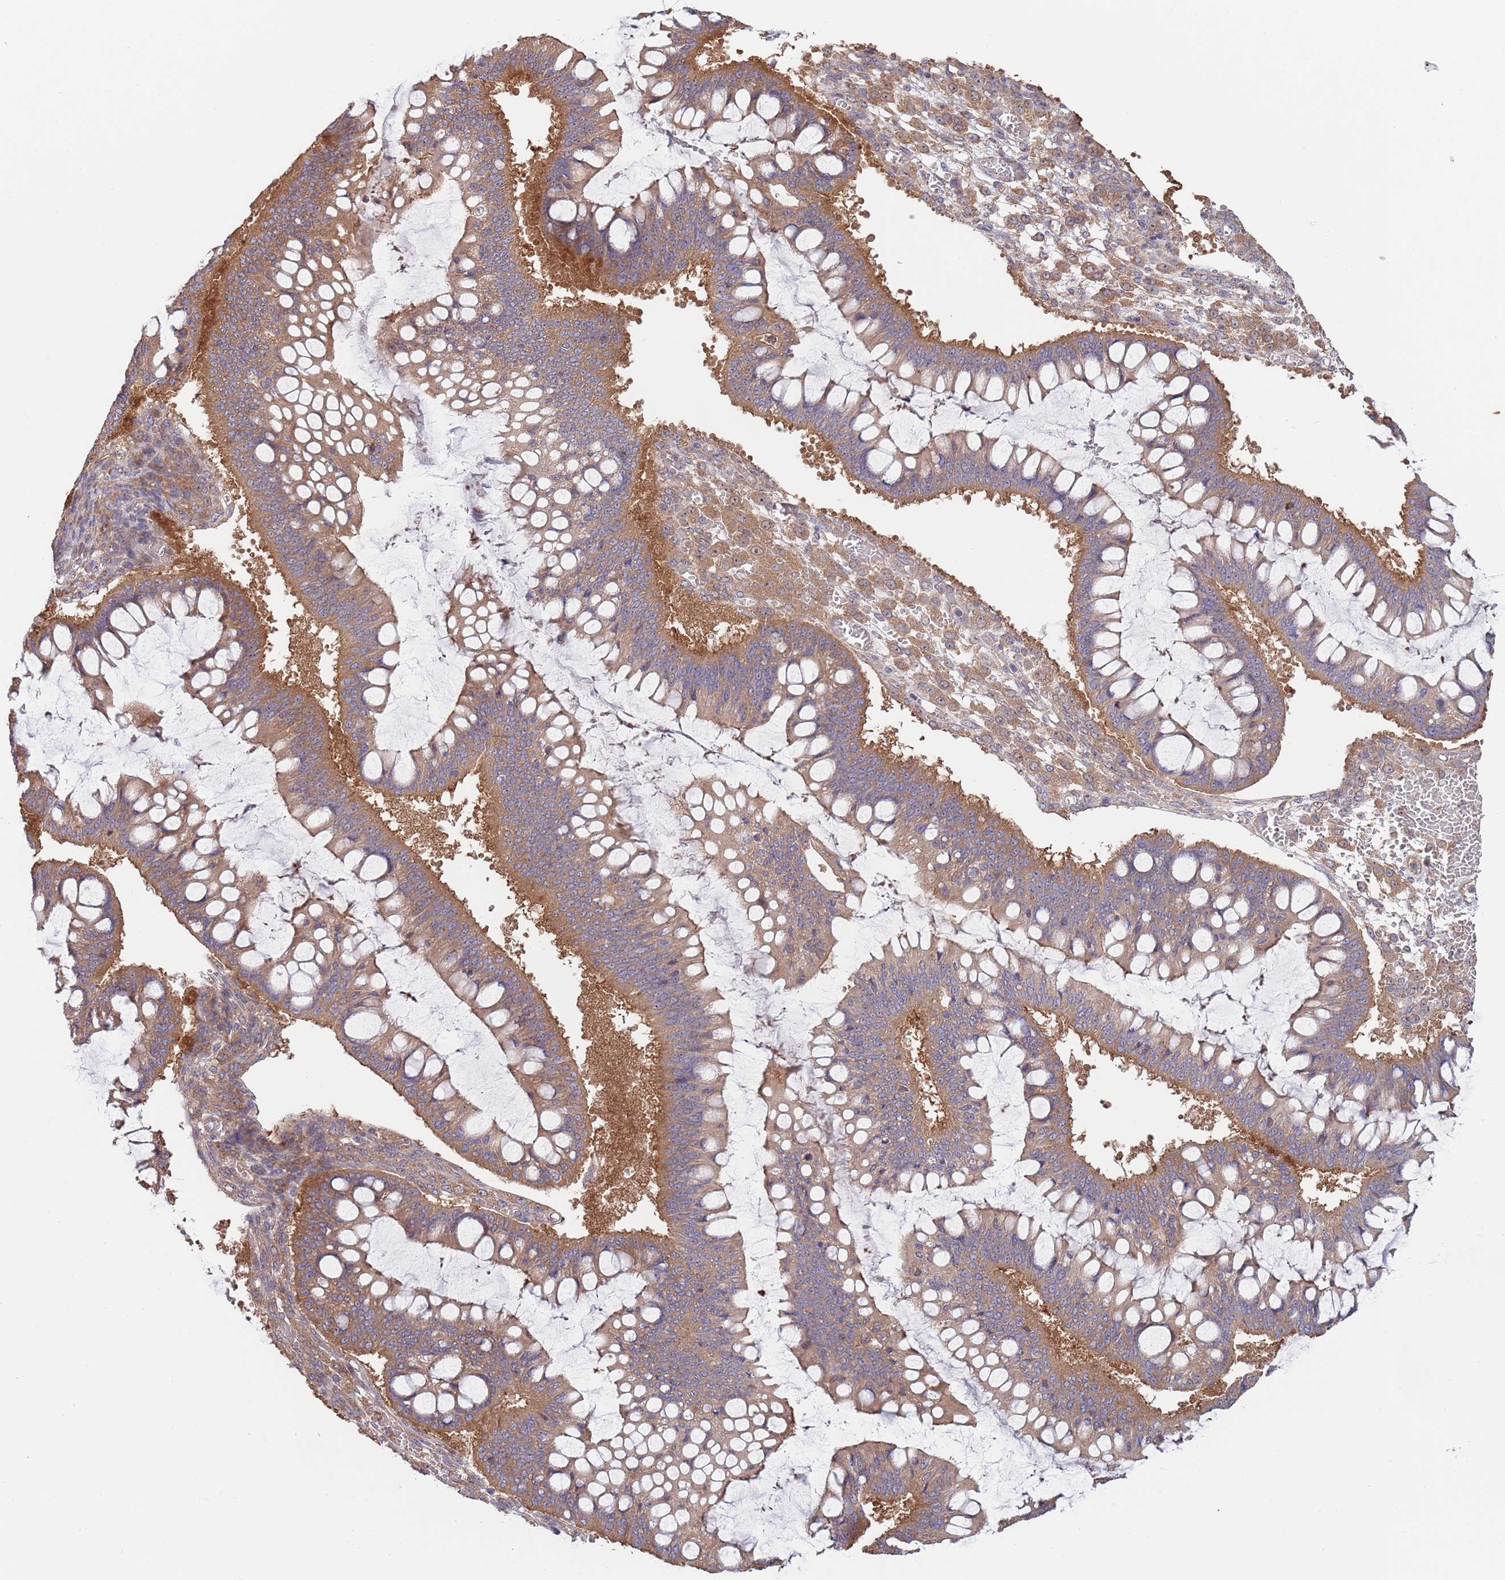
{"staining": {"intensity": "moderate", "quantity": ">75%", "location": "cytoplasmic/membranous"}, "tissue": "ovarian cancer", "cell_type": "Tumor cells", "image_type": "cancer", "snomed": [{"axis": "morphology", "description": "Cystadenocarcinoma, mucinous, NOS"}, {"axis": "topography", "description": "Ovary"}], "caption": "Mucinous cystadenocarcinoma (ovarian) stained with DAB (3,3'-diaminobenzidine) IHC exhibits medium levels of moderate cytoplasmic/membranous positivity in approximately >75% of tumor cells.", "gene": "EIF3F", "patient": {"sex": "female", "age": 73}}